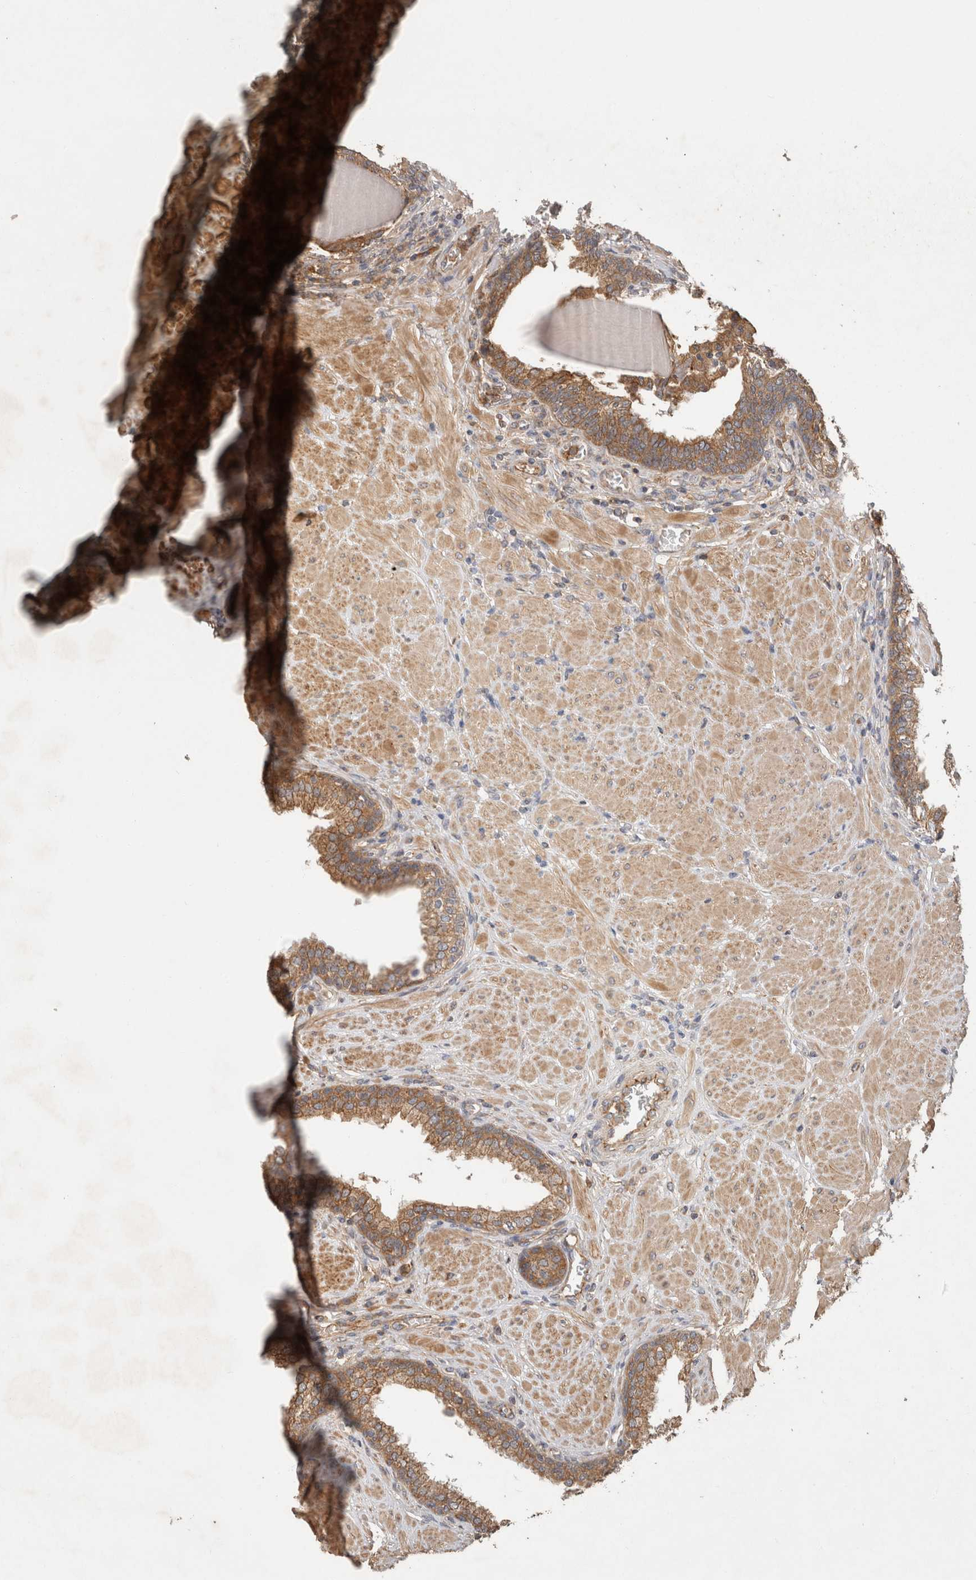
{"staining": {"intensity": "moderate", "quantity": ">75%", "location": "cytoplasmic/membranous"}, "tissue": "prostate", "cell_type": "Glandular cells", "image_type": "normal", "snomed": [{"axis": "morphology", "description": "Normal tissue, NOS"}, {"axis": "topography", "description": "Prostate"}], "caption": "A histopathology image of prostate stained for a protein reveals moderate cytoplasmic/membranous brown staining in glandular cells.", "gene": "C8orf44", "patient": {"sex": "male", "age": 51}}